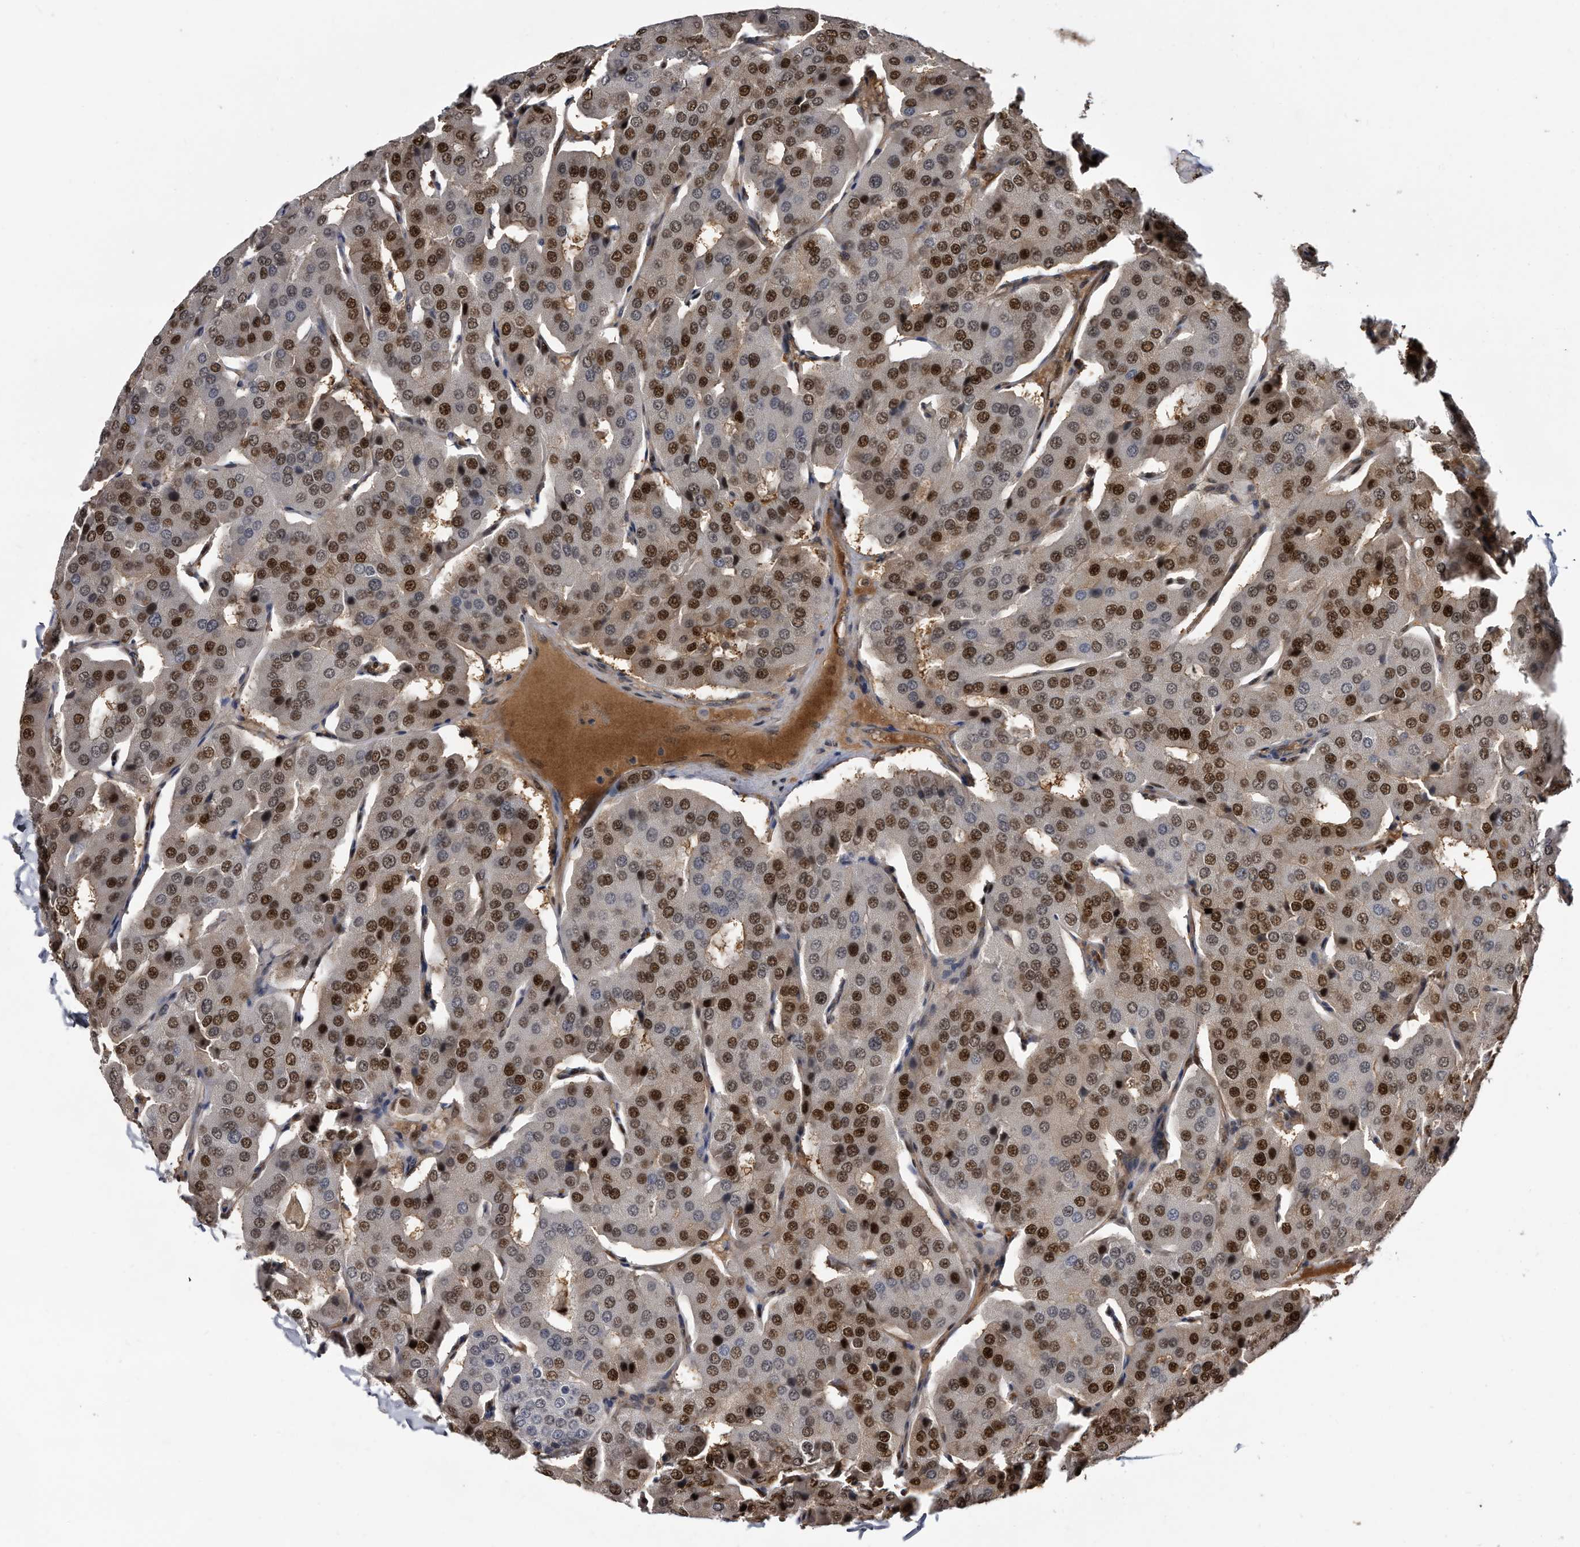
{"staining": {"intensity": "strong", "quantity": ">75%", "location": "nuclear"}, "tissue": "parathyroid gland", "cell_type": "Glandular cells", "image_type": "normal", "snomed": [{"axis": "morphology", "description": "Normal tissue, NOS"}, {"axis": "morphology", "description": "Adenoma, NOS"}, {"axis": "topography", "description": "Parathyroid gland"}], "caption": "Protein staining of benign parathyroid gland shows strong nuclear expression in about >75% of glandular cells.", "gene": "RAD23B", "patient": {"sex": "female", "age": 86}}